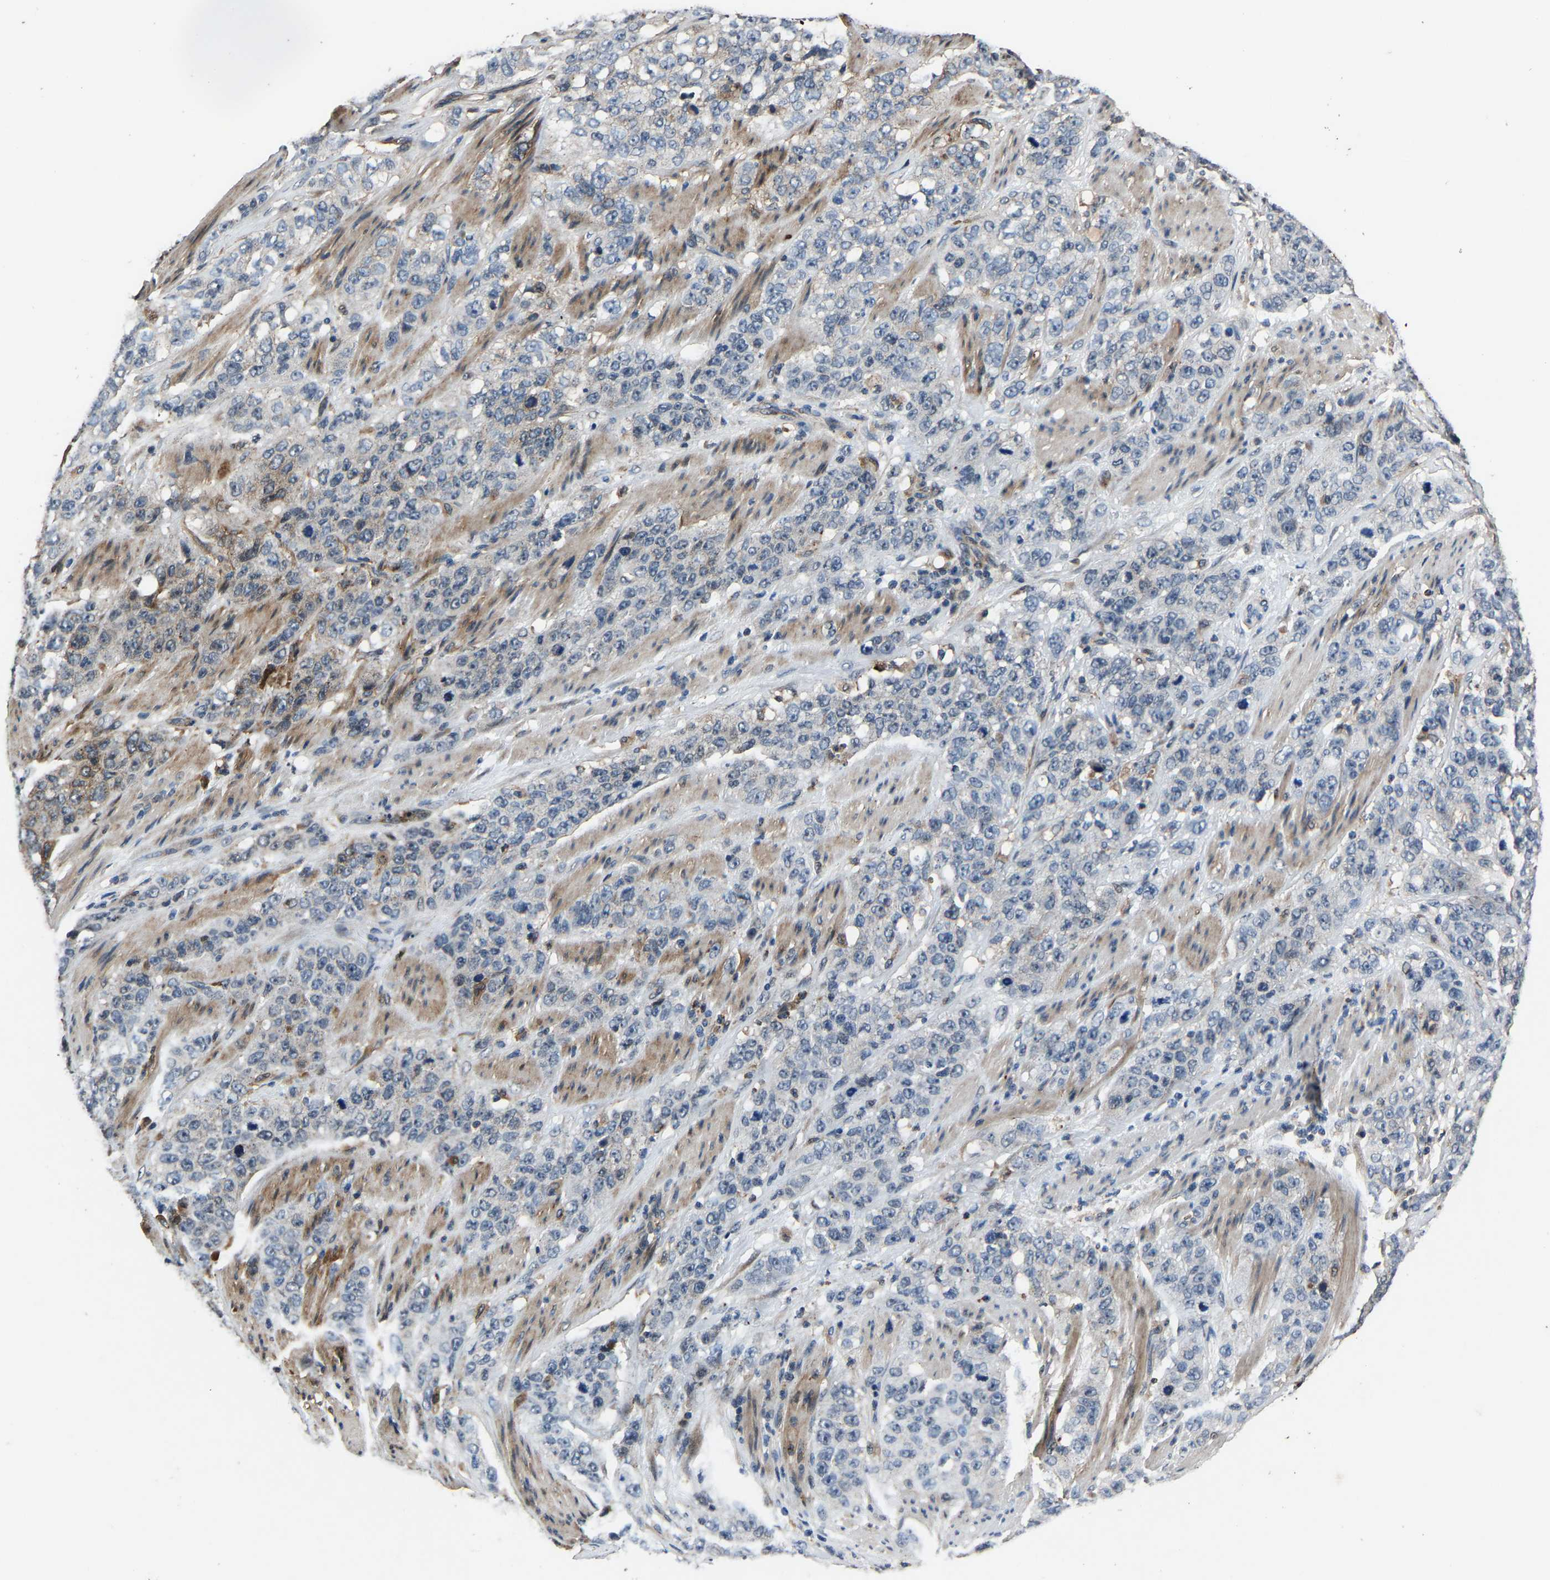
{"staining": {"intensity": "negative", "quantity": "none", "location": "none"}, "tissue": "stomach cancer", "cell_type": "Tumor cells", "image_type": "cancer", "snomed": [{"axis": "morphology", "description": "Adenocarcinoma, NOS"}, {"axis": "topography", "description": "Stomach"}], "caption": "Stomach cancer was stained to show a protein in brown. There is no significant expression in tumor cells. (DAB (3,3'-diaminobenzidine) immunohistochemistry visualized using brightfield microscopy, high magnification).", "gene": "PCNX2", "patient": {"sex": "male", "age": 48}}